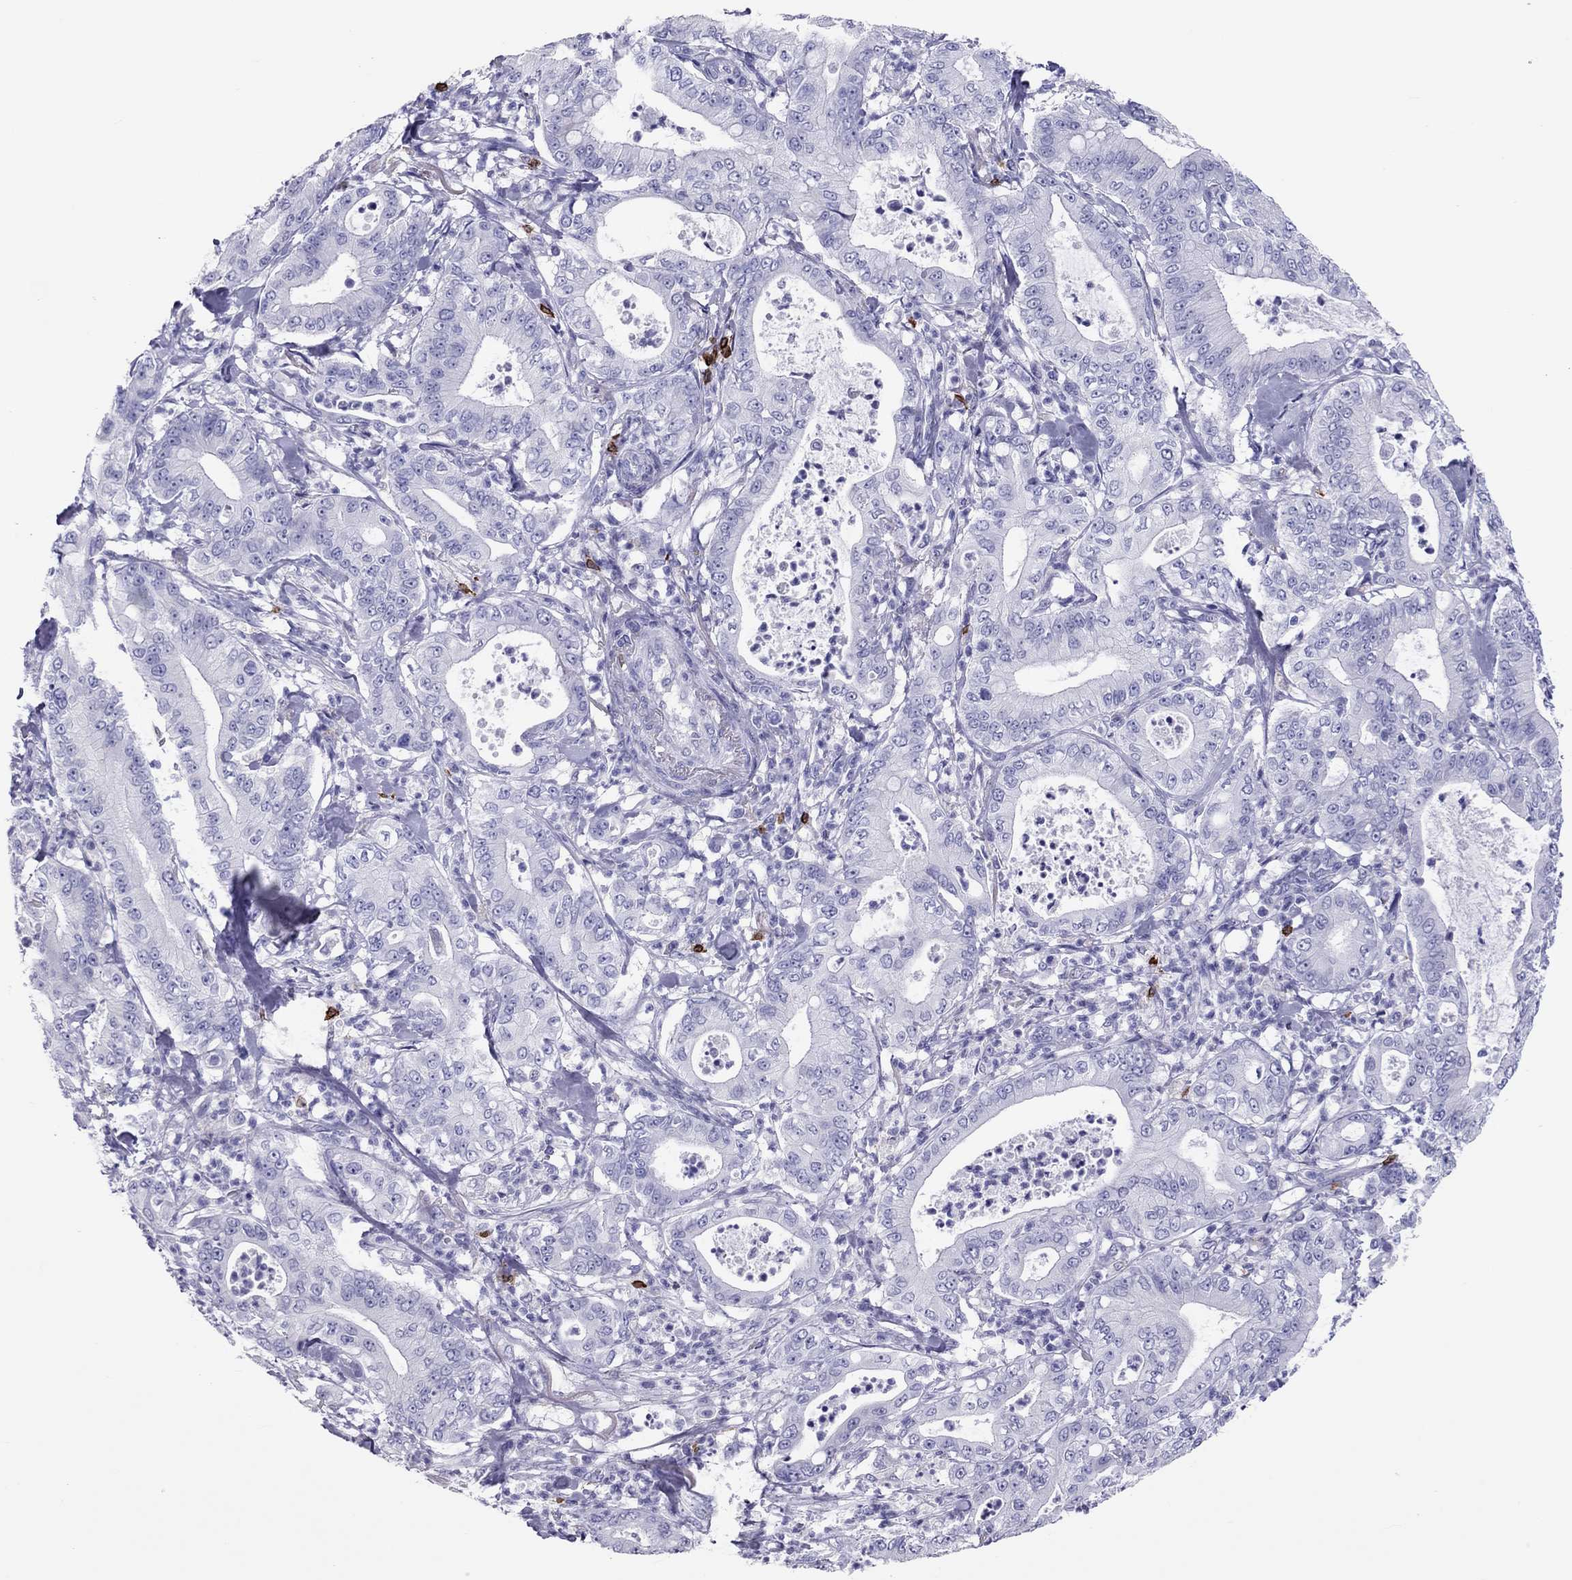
{"staining": {"intensity": "negative", "quantity": "none", "location": "none"}, "tissue": "pancreatic cancer", "cell_type": "Tumor cells", "image_type": "cancer", "snomed": [{"axis": "morphology", "description": "Adenocarcinoma, NOS"}, {"axis": "topography", "description": "Pancreas"}], "caption": "The image shows no significant expression in tumor cells of adenocarcinoma (pancreatic). (Stains: DAB (3,3'-diaminobenzidine) immunohistochemistry (IHC) with hematoxylin counter stain, Microscopy: brightfield microscopy at high magnification).", "gene": "ADORA2A", "patient": {"sex": "male", "age": 71}}